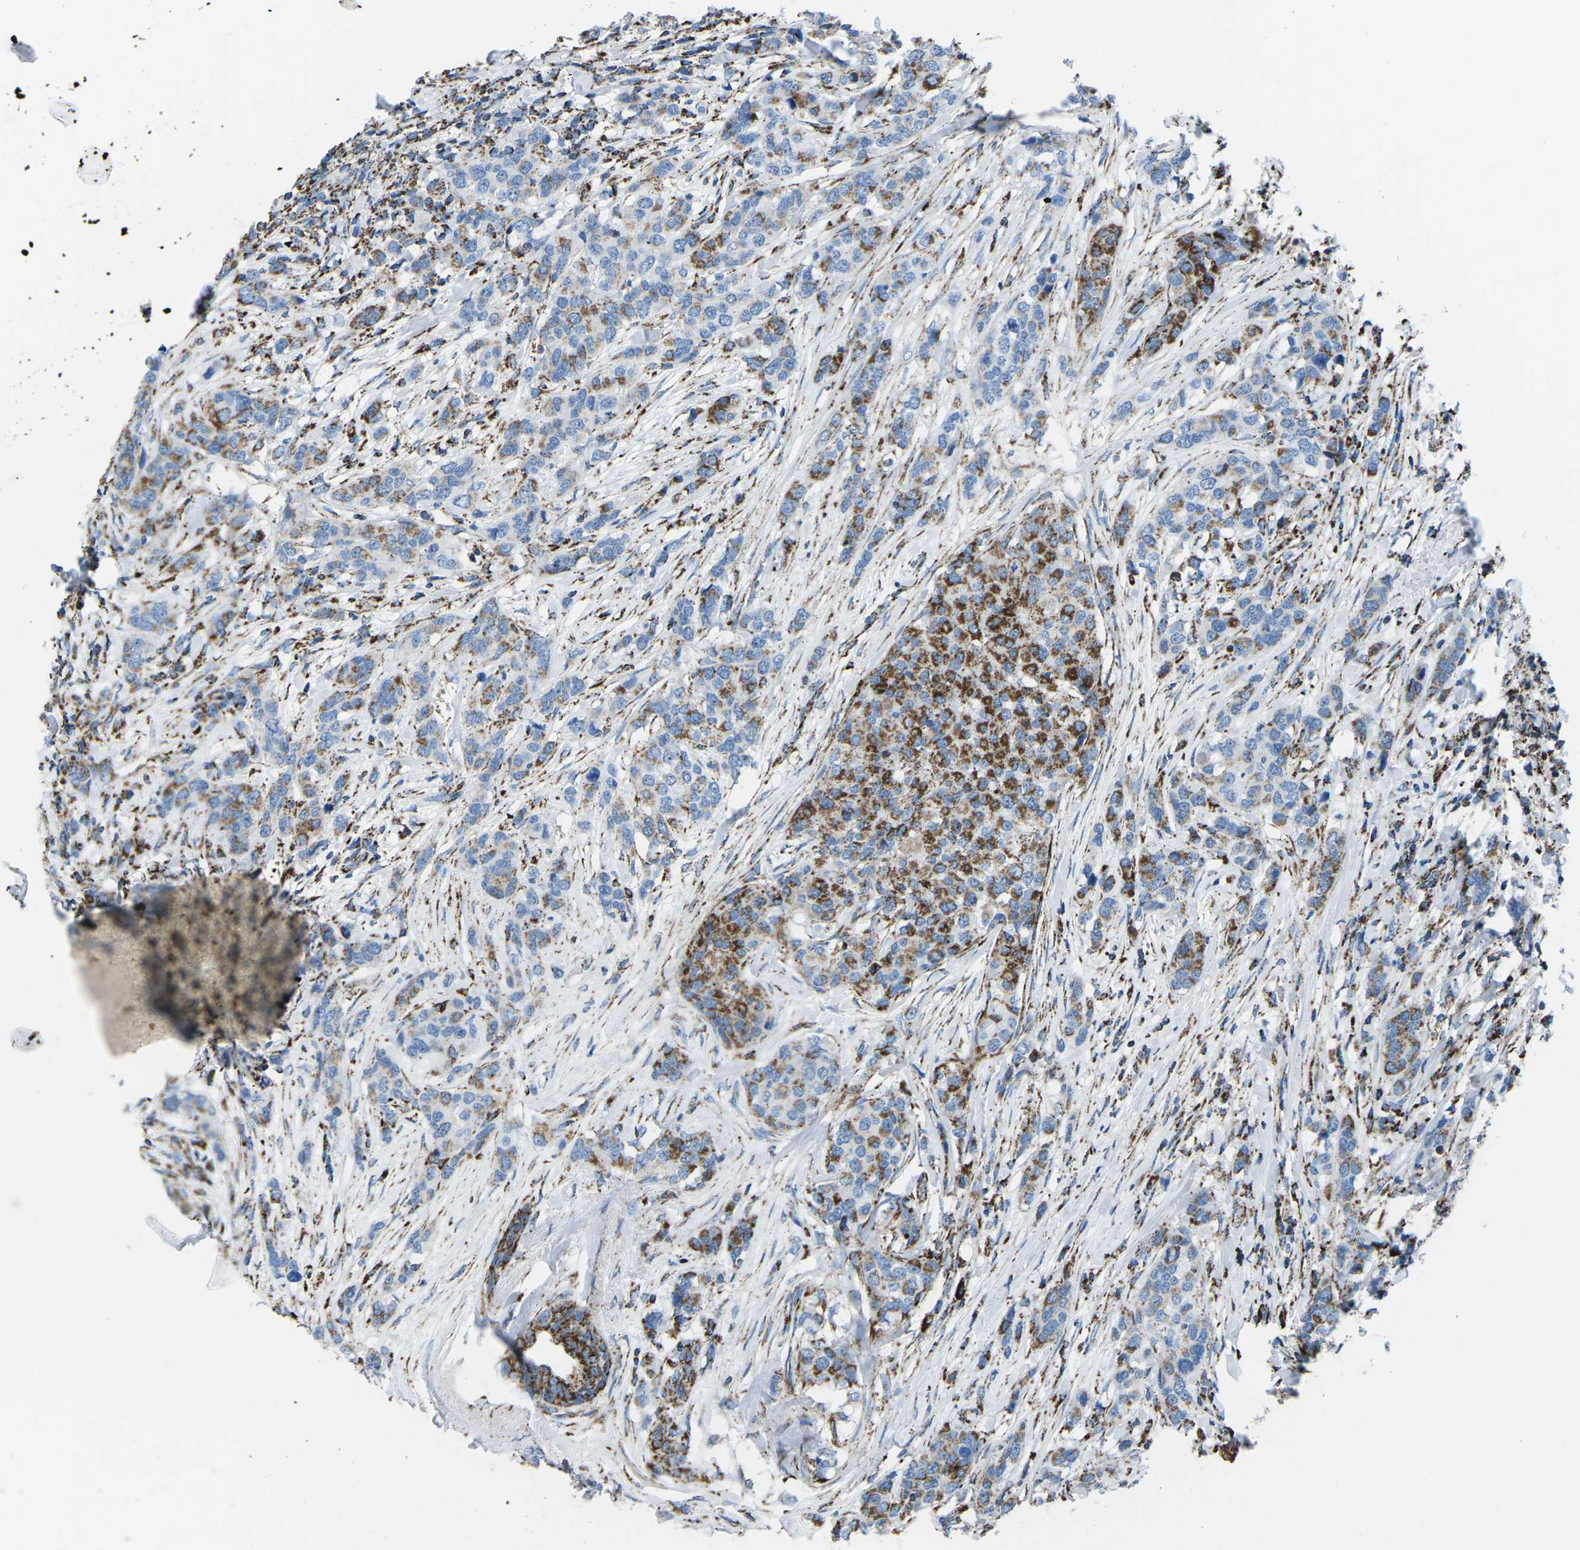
{"staining": {"intensity": "strong", "quantity": "25%-75%", "location": "cytoplasmic/membranous"}, "tissue": "breast cancer", "cell_type": "Tumor cells", "image_type": "cancer", "snomed": [{"axis": "morphology", "description": "Lobular carcinoma"}, {"axis": "topography", "description": "Breast"}], "caption": "Tumor cells exhibit strong cytoplasmic/membranous positivity in approximately 25%-75% of cells in breast cancer.", "gene": "MT-CO2", "patient": {"sex": "female", "age": 59}}